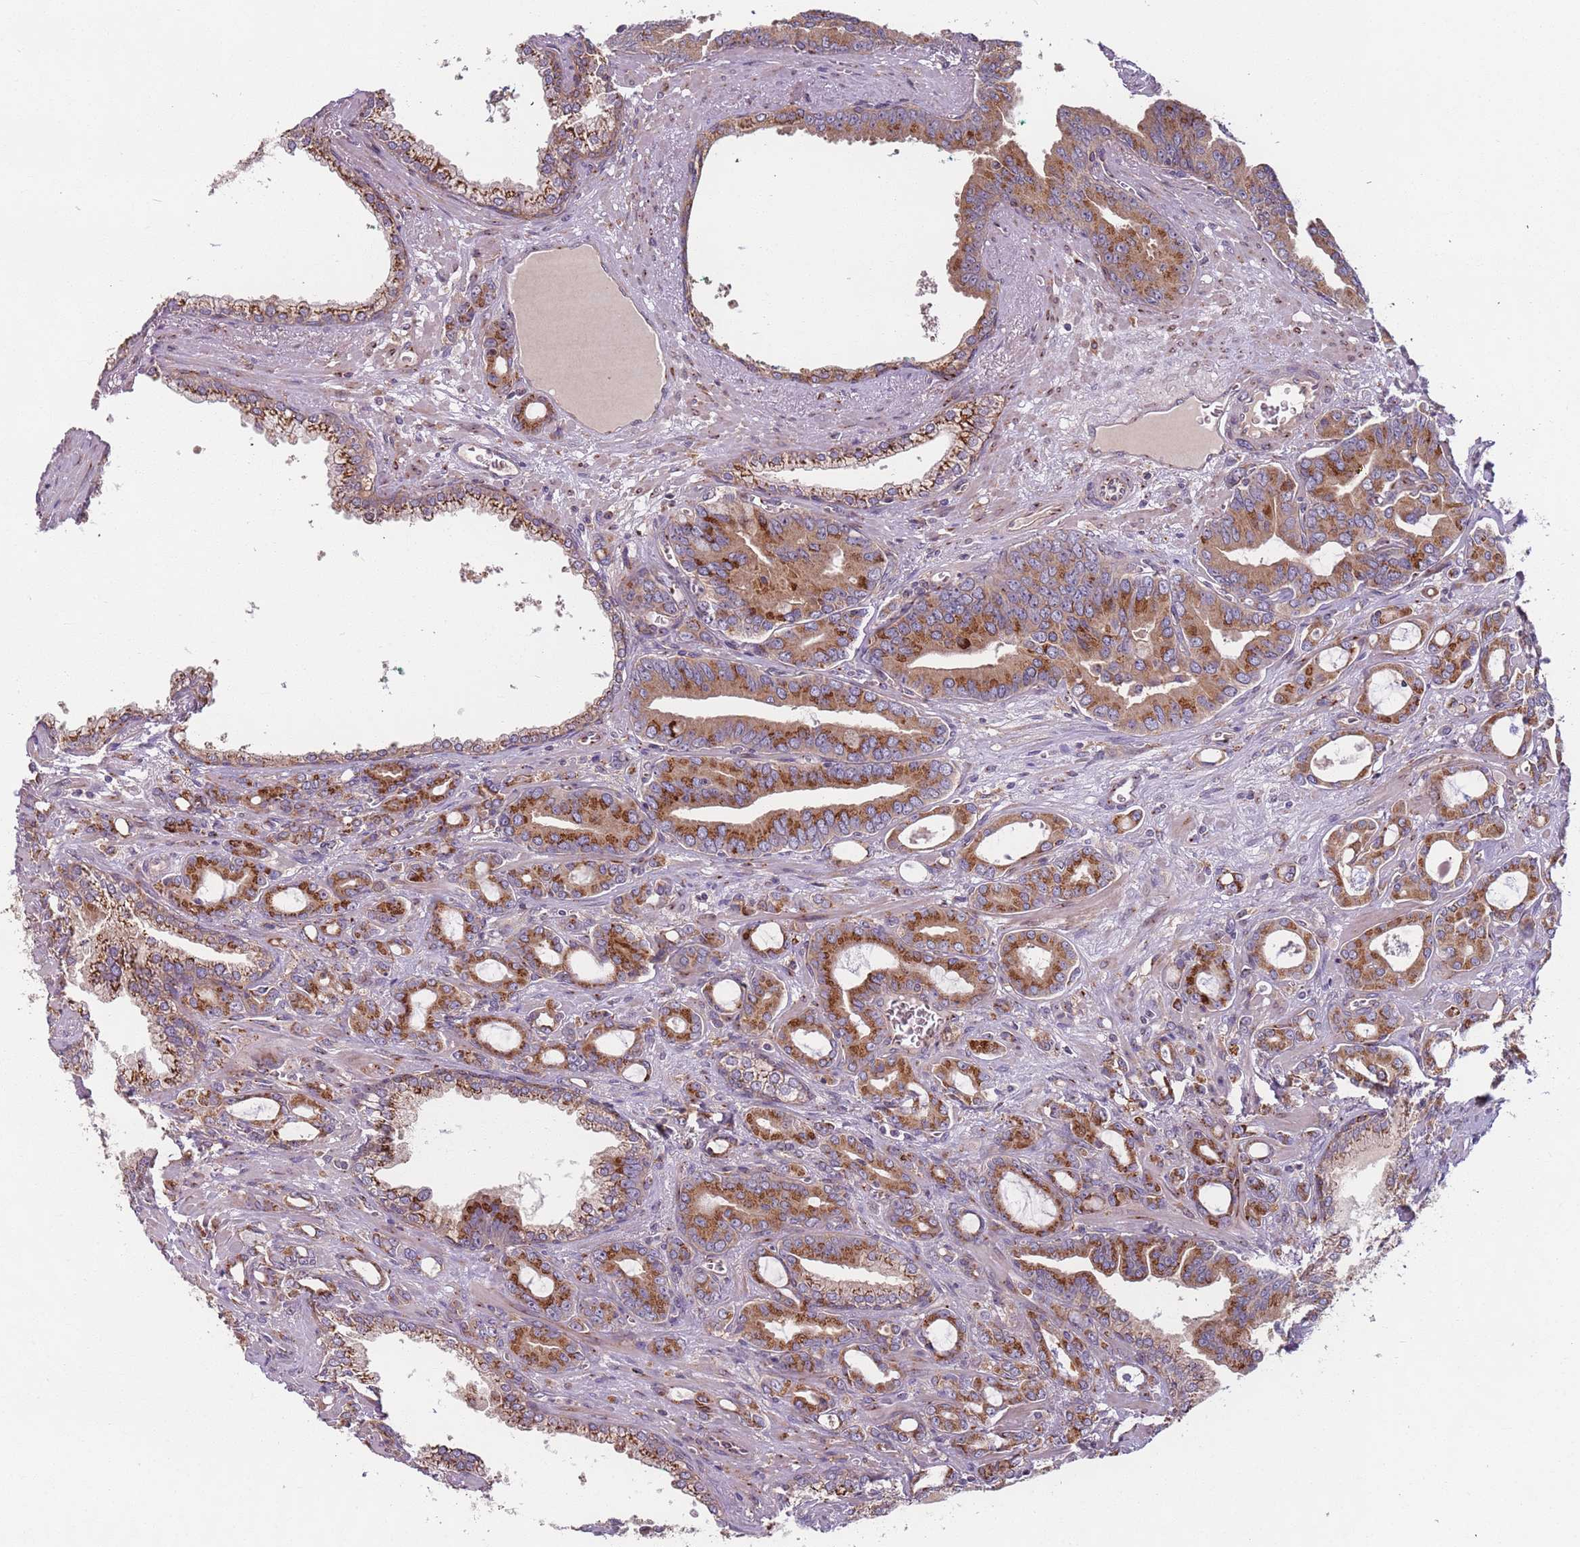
{"staining": {"intensity": "moderate", "quantity": ">75%", "location": "cytoplasmic/membranous"}, "tissue": "prostate cancer", "cell_type": "Tumor cells", "image_type": "cancer", "snomed": [{"axis": "morphology", "description": "Adenocarcinoma, High grade"}, {"axis": "topography", "description": "Prostate"}], "caption": "High-power microscopy captured an immunohistochemistry photomicrograph of prostate cancer (adenocarcinoma (high-grade)), revealing moderate cytoplasmic/membranous expression in about >75% of tumor cells.", "gene": "AKTIP", "patient": {"sex": "male", "age": 72}}